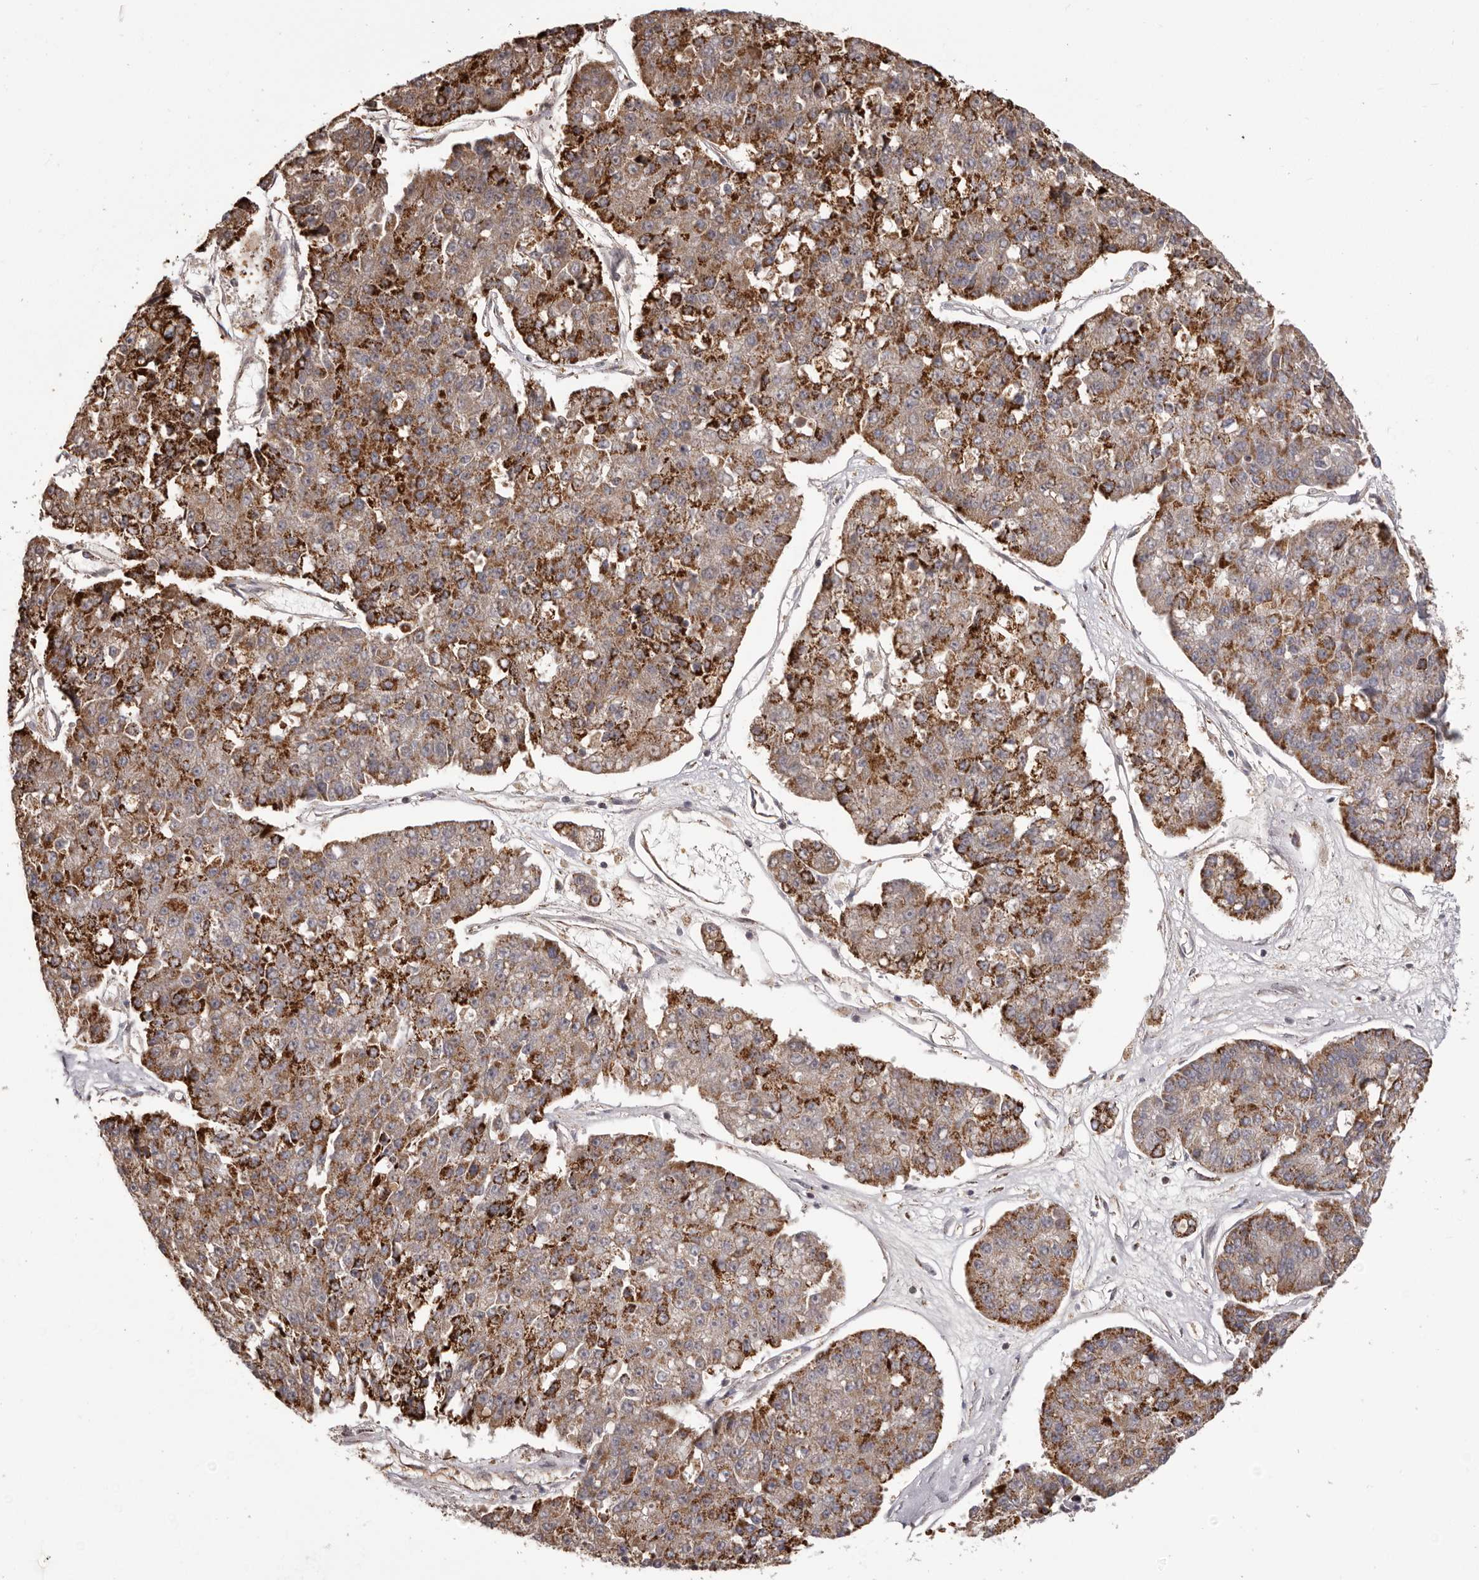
{"staining": {"intensity": "strong", "quantity": ">75%", "location": "cytoplasmic/membranous"}, "tissue": "pancreatic cancer", "cell_type": "Tumor cells", "image_type": "cancer", "snomed": [{"axis": "morphology", "description": "Adenocarcinoma, NOS"}, {"axis": "topography", "description": "Pancreas"}], "caption": "Strong cytoplasmic/membranous staining is appreciated in approximately >75% of tumor cells in pancreatic cancer (adenocarcinoma). Using DAB (3,3'-diaminobenzidine) (brown) and hematoxylin (blue) stains, captured at high magnification using brightfield microscopy.", "gene": "CHRM2", "patient": {"sex": "male", "age": 50}}